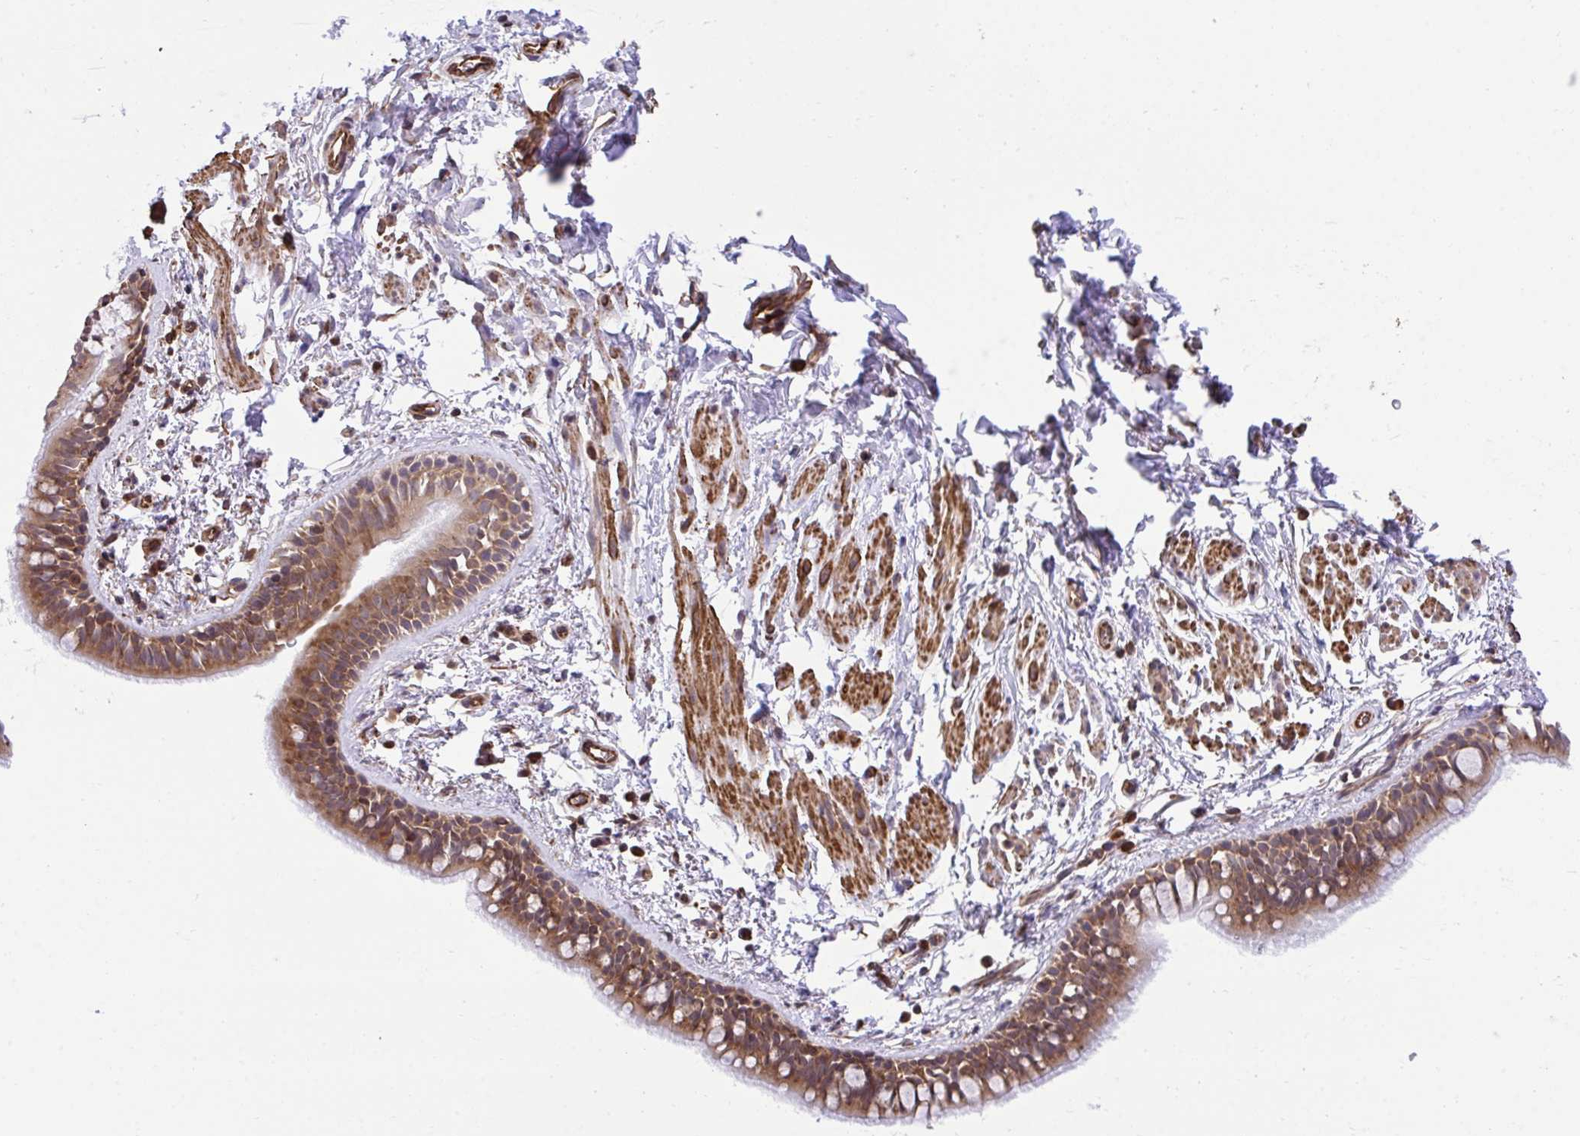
{"staining": {"intensity": "moderate", "quantity": ">75%", "location": "cytoplasmic/membranous"}, "tissue": "bronchus", "cell_type": "Respiratory epithelial cells", "image_type": "normal", "snomed": [{"axis": "morphology", "description": "Normal tissue, NOS"}, {"axis": "topography", "description": "Lymph node"}, {"axis": "topography", "description": "Cartilage tissue"}, {"axis": "topography", "description": "Bronchus"}], "caption": "Brown immunohistochemical staining in normal bronchus displays moderate cytoplasmic/membranous positivity in about >75% of respiratory epithelial cells.", "gene": "RPS15", "patient": {"sex": "female", "age": 70}}